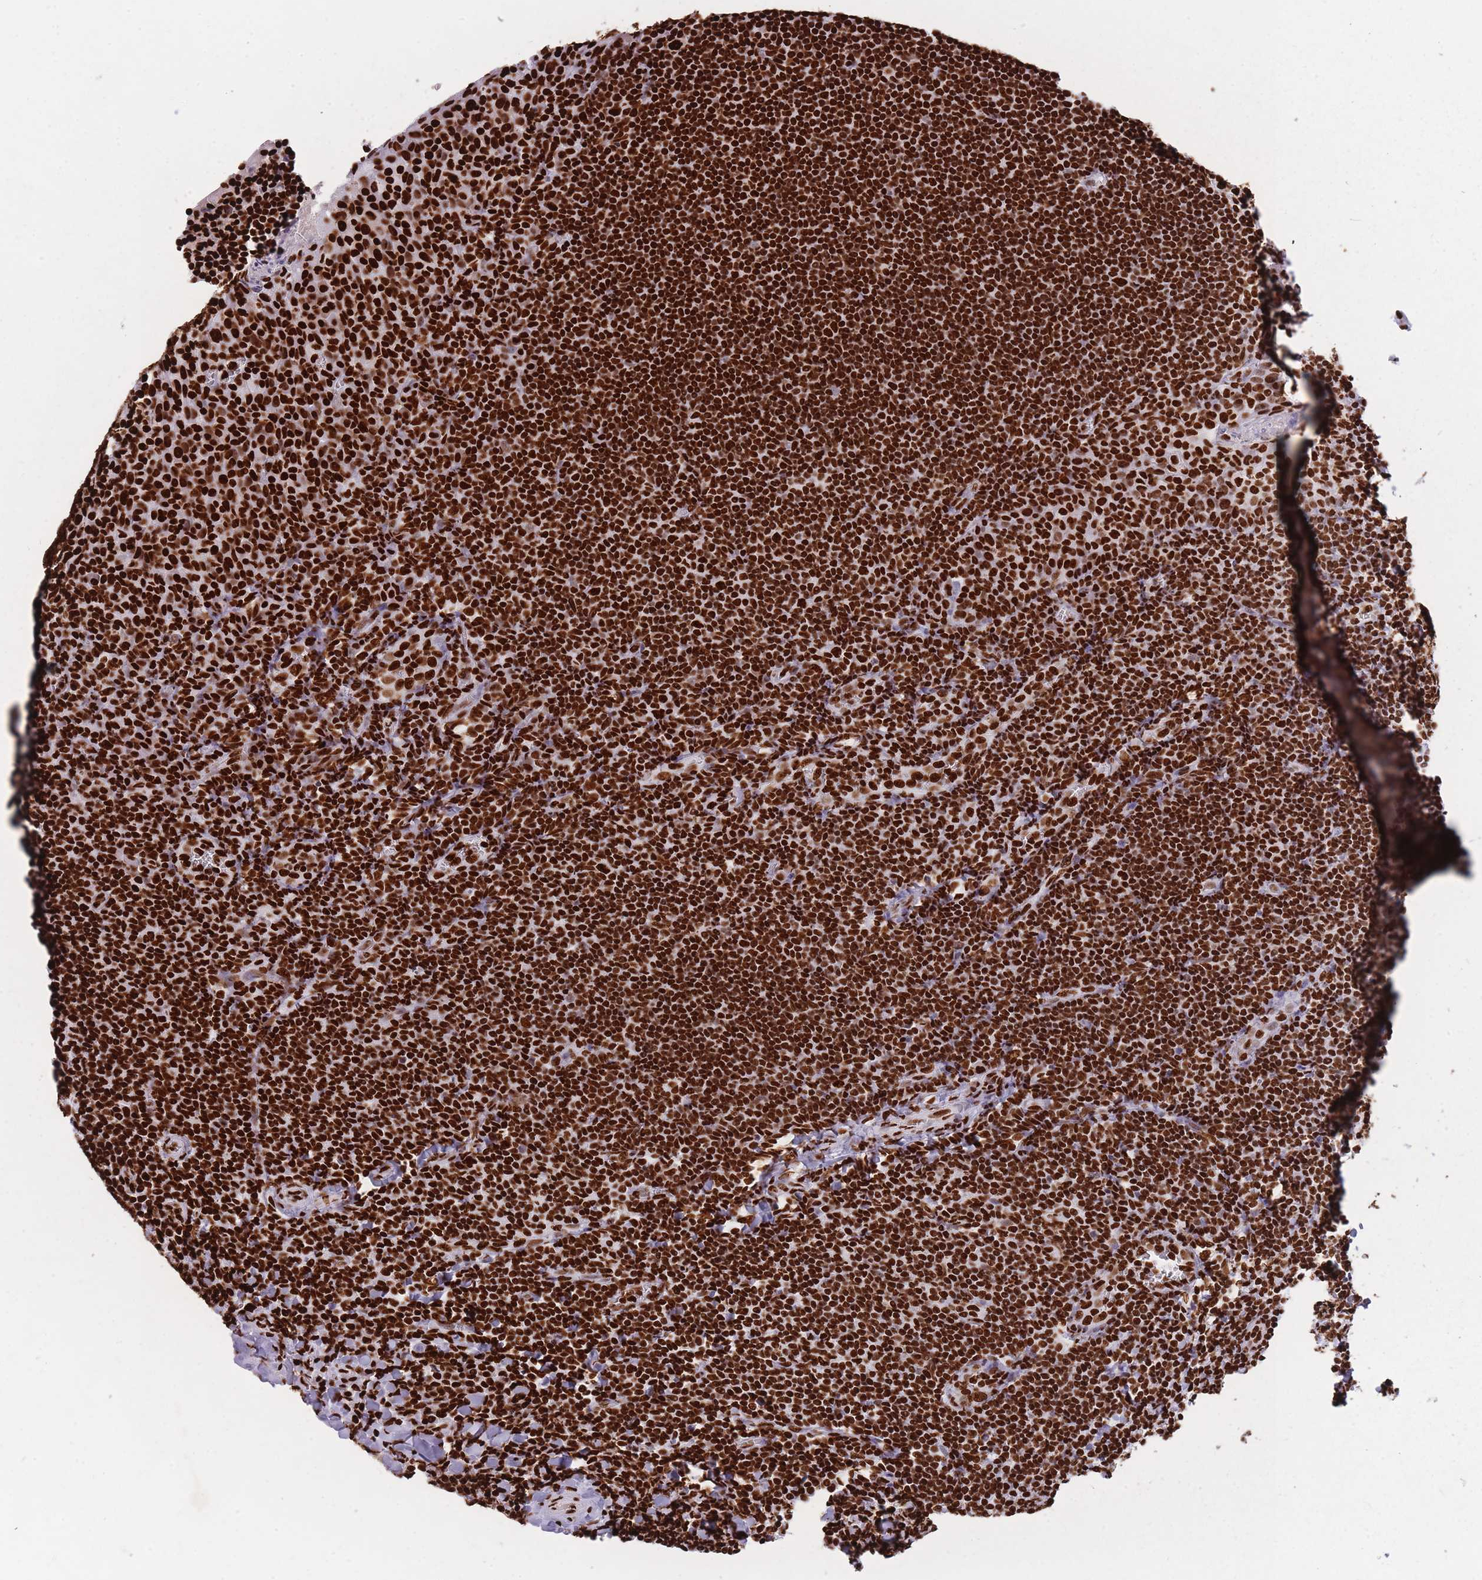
{"staining": {"intensity": "strong", "quantity": ">75%", "location": "nuclear"}, "tissue": "tonsil", "cell_type": "Germinal center cells", "image_type": "normal", "snomed": [{"axis": "morphology", "description": "Normal tissue, NOS"}, {"axis": "topography", "description": "Tonsil"}], "caption": "Brown immunohistochemical staining in unremarkable human tonsil exhibits strong nuclear positivity in approximately >75% of germinal center cells. Using DAB (3,3'-diaminobenzidine) (brown) and hematoxylin (blue) stains, captured at high magnification using brightfield microscopy.", "gene": "HNRNPUL1", "patient": {"sex": "male", "age": 27}}